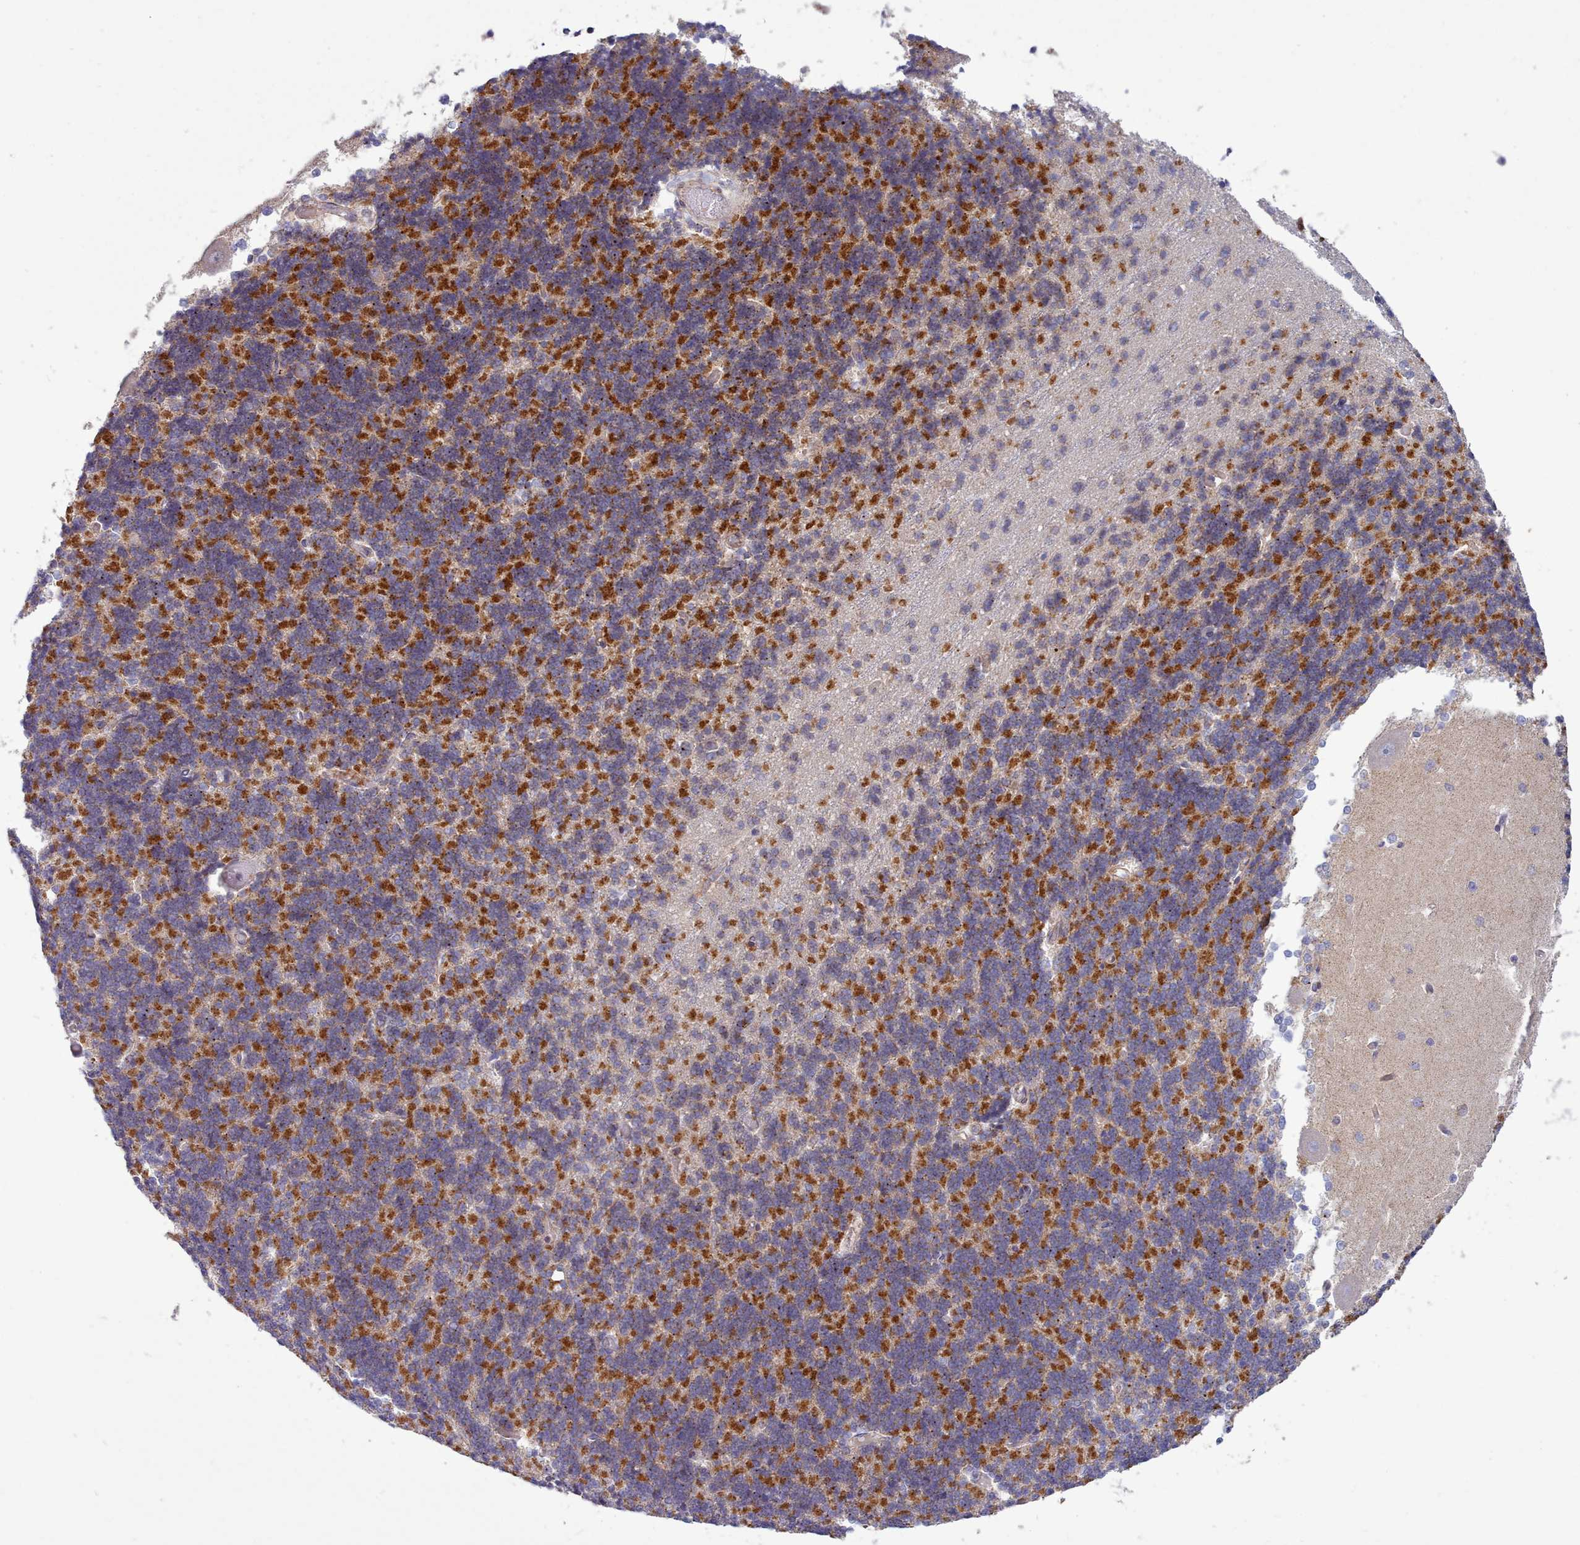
{"staining": {"intensity": "strong", "quantity": "25%-75%", "location": "cytoplasmic/membranous"}, "tissue": "cerebellum", "cell_type": "Cells in granular layer", "image_type": "normal", "snomed": [{"axis": "morphology", "description": "Normal tissue, NOS"}, {"axis": "topography", "description": "Cerebellum"}], "caption": "Cerebellum stained with DAB immunohistochemistry reveals high levels of strong cytoplasmic/membranous positivity in about 25%-75% of cells in granular layer. The staining was performed using DAB (3,3'-diaminobenzidine), with brown indicating positive protein expression. Nuclei are stained blue with hematoxylin.", "gene": "MRPL21", "patient": {"sex": "male", "age": 37}}